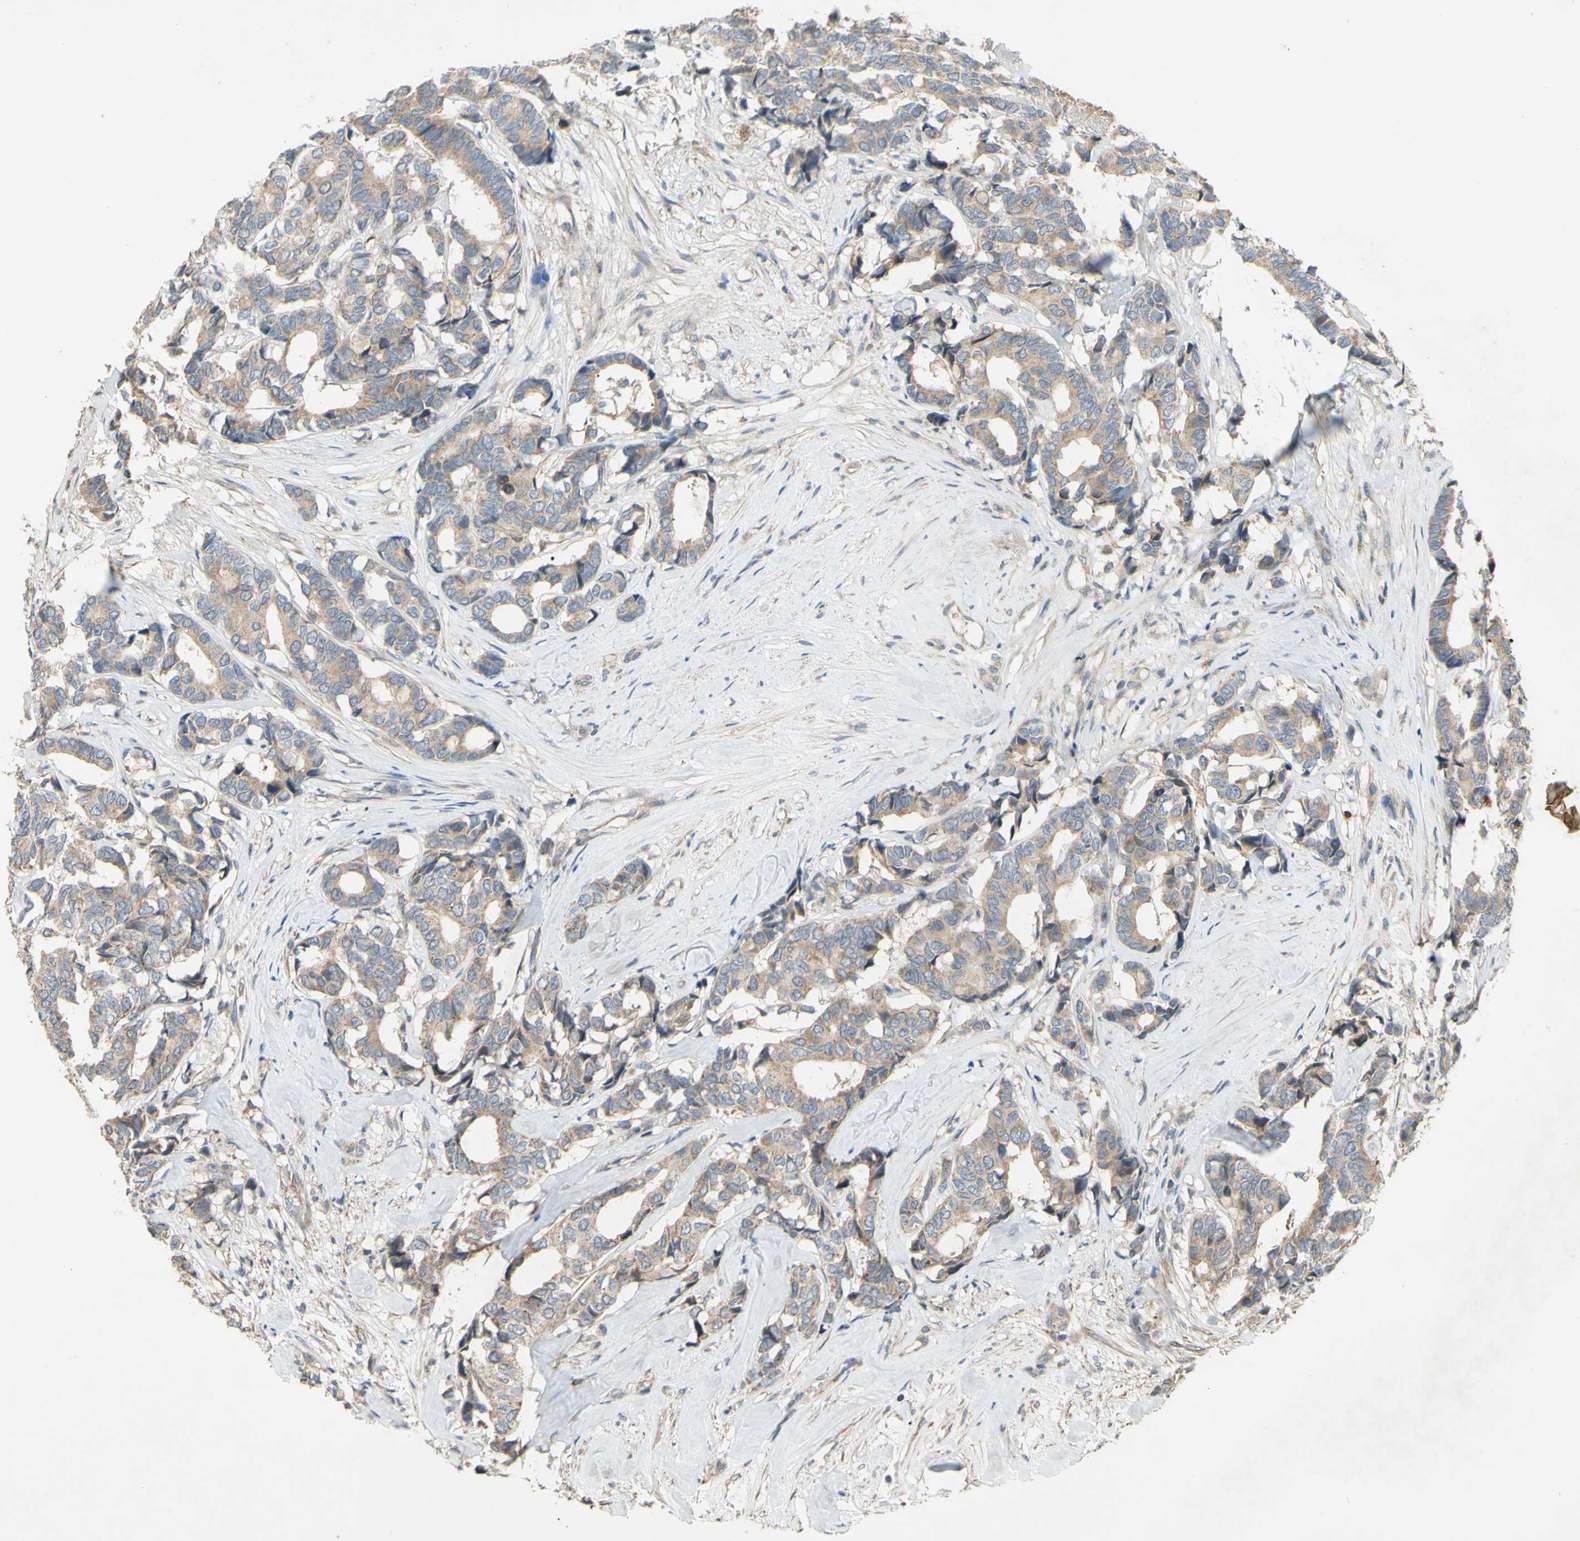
{"staining": {"intensity": "weak", "quantity": ">75%", "location": "cytoplasmic/membranous"}, "tissue": "breast cancer", "cell_type": "Tumor cells", "image_type": "cancer", "snomed": [{"axis": "morphology", "description": "Duct carcinoma"}, {"axis": "topography", "description": "Breast"}], "caption": "Human breast cancer stained with a brown dye reveals weak cytoplasmic/membranous positive positivity in approximately >75% of tumor cells.", "gene": "PARD6A", "patient": {"sex": "female", "age": 87}}